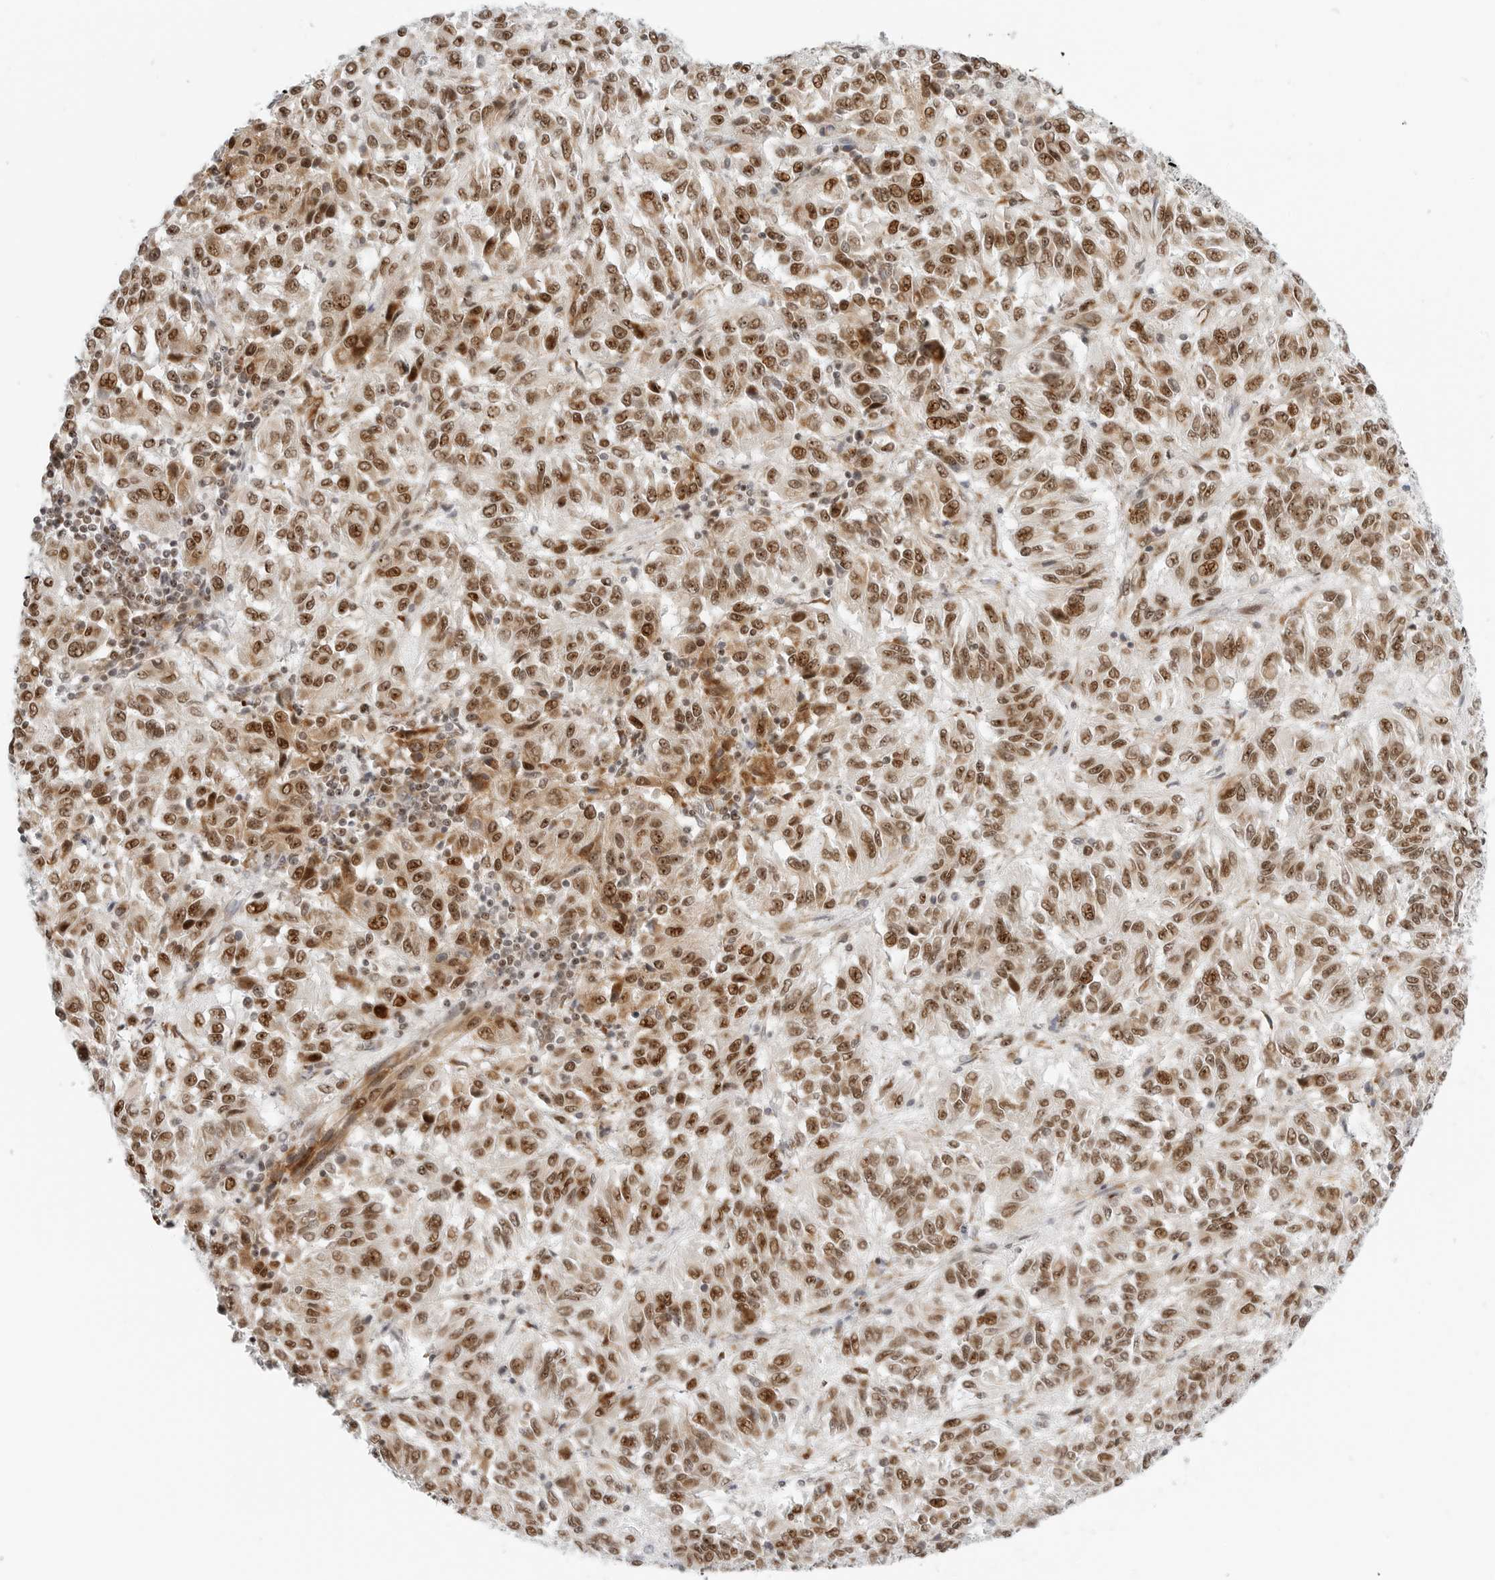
{"staining": {"intensity": "moderate", "quantity": ">75%", "location": "nuclear"}, "tissue": "melanoma", "cell_type": "Tumor cells", "image_type": "cancer", "snomed": [{"axis": "morphology", "description": "Malignant melanoma, Metastatic site"}, {"axis": "topography", "description": "Lung"}], "caption": "Melanoma stained with a protein marker displays moderate staining in tumor cells.", "gene": "RIMKLA", "patient": {"sex": "male", "age": 64}}